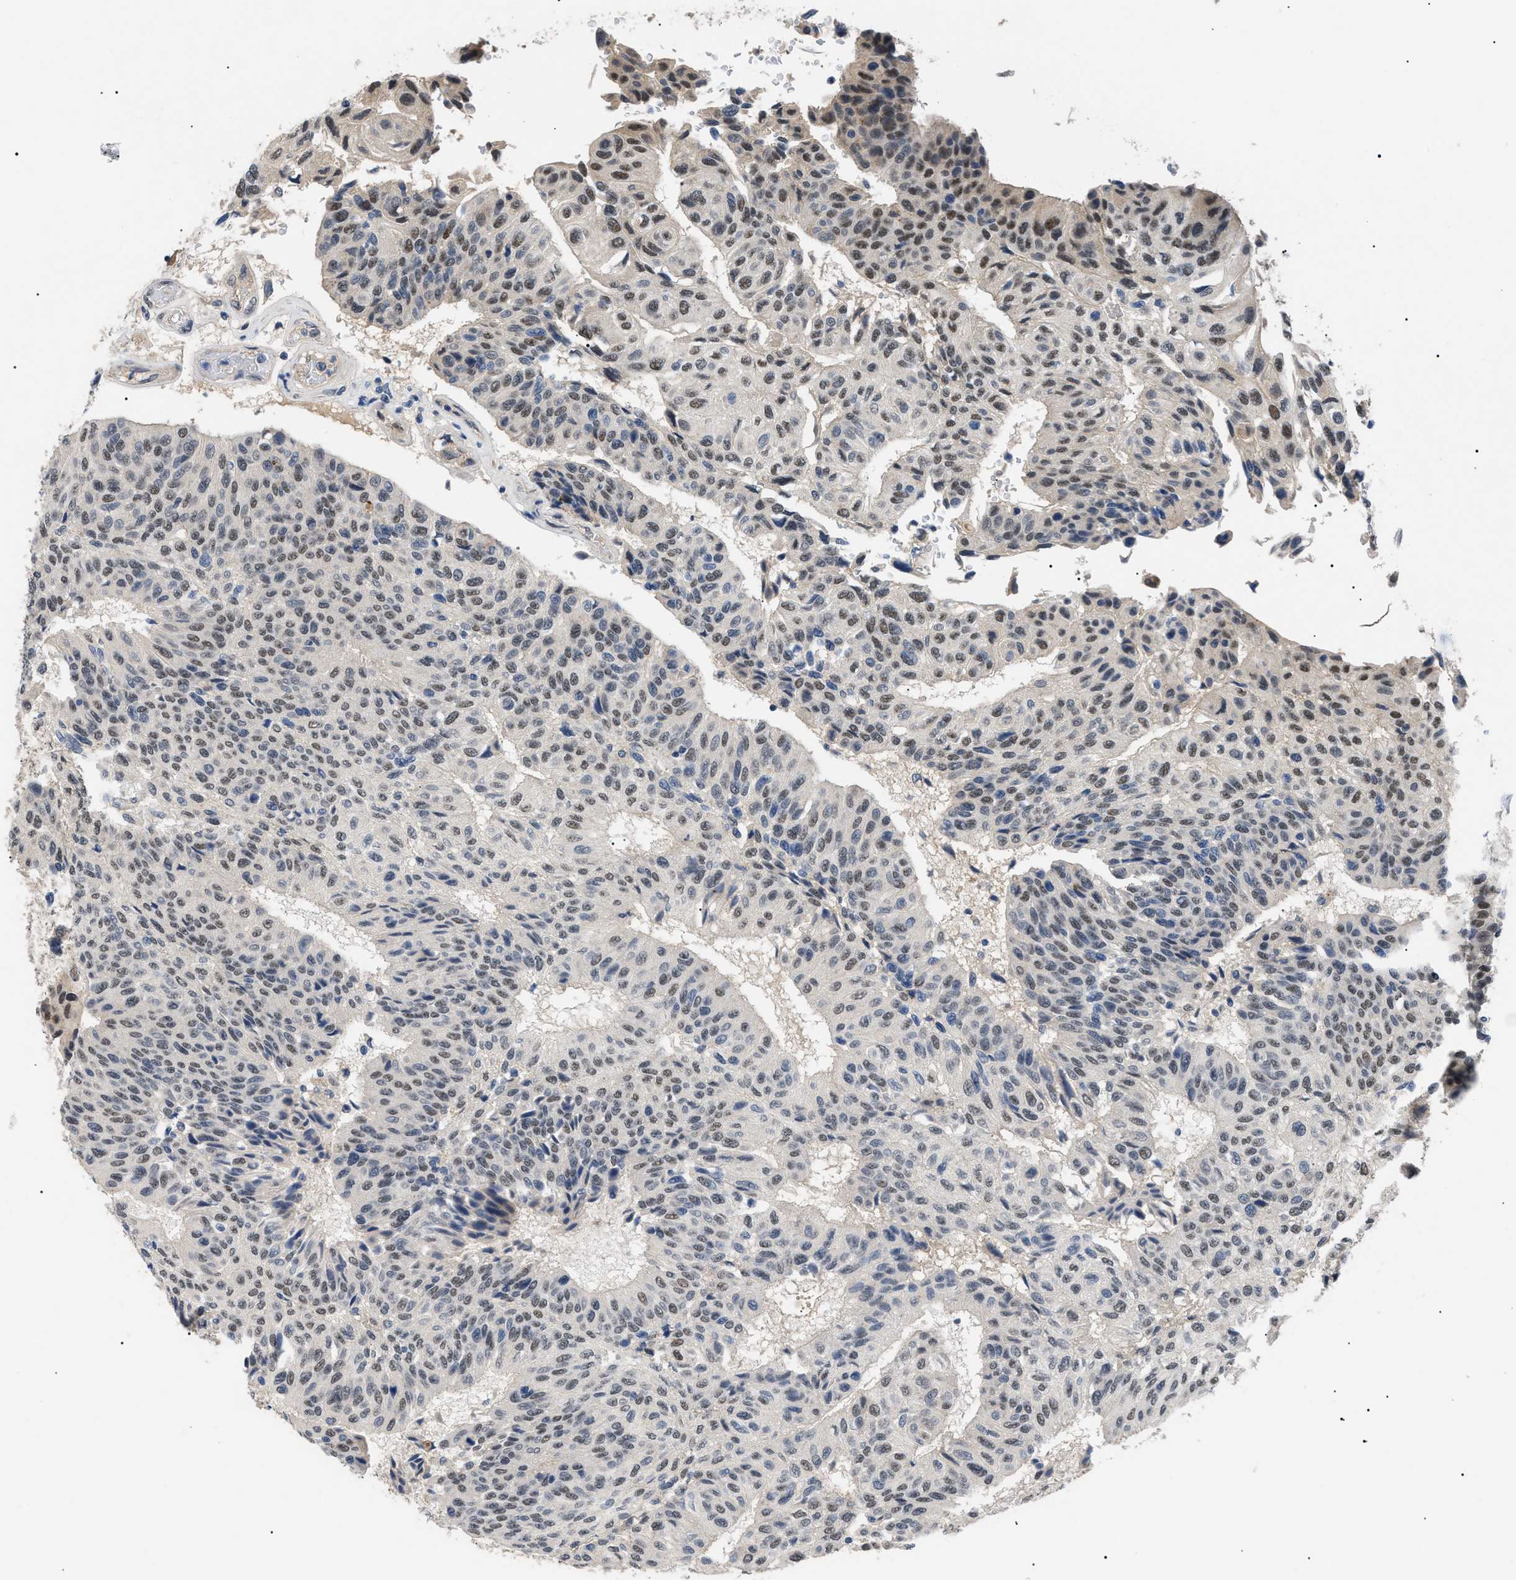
{"staining": {"intensity": "weak", "quantity": "25%-75%", "location": "nuclear"}, "tissue": "urothelial cancer", "cell_type": "Tumor cells", "image_type": "cancer", "snomed": [{"axis": "morphology", "description": "Urothelial carcinoma, High grade"}, {"axis": "topography", "description": "Urinary bladder"}], "caption": "DAB immunohistochemical staining of human high-grade urothelial carcinoma demonstrates weak nuclear protein positivity in about 25%-75% of tumor cells. (DAB = brown stain, brightfield microscopy at high magnification).", "gene": "CRCP", "patient": {"sex": "male", "age": 66}}